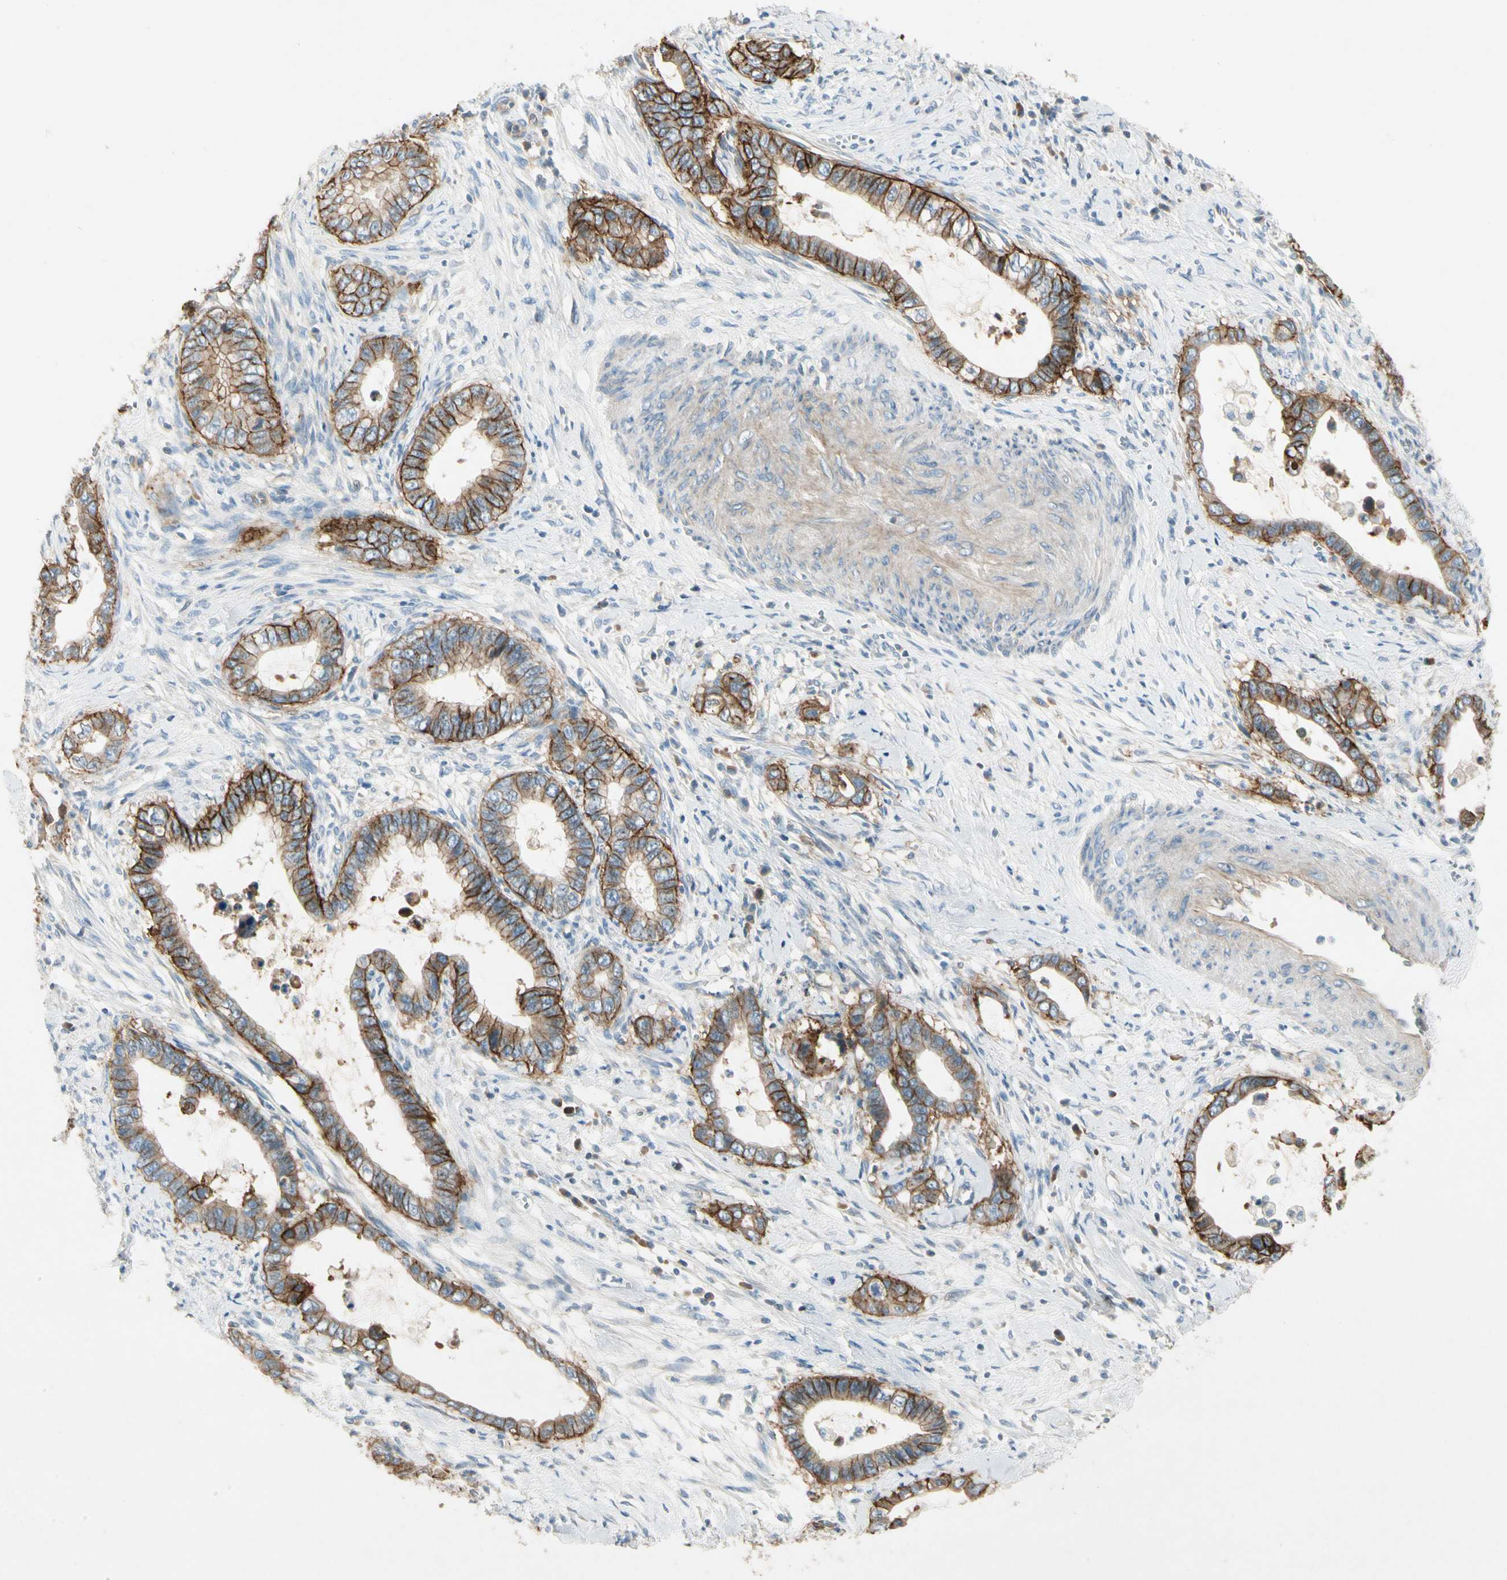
{"staining": {"intensity": "strong", "quantity": ">75%", "location": "cytoplasmic/membranous"}, "tissue": "cervical cancer", "cell_type": "Tumor cells", "image_type": "cancer", "snomed": [{"axis": "morphology", "description": "Adenocarcinoma, NOS"}, {"axis": "topography", "description": "Cervix"}], "caption": "Immunohistochemical staining of human cervical adenocarcinoma demonstrates high levels of strong cytoplasmic/membranous protein staining in about >75% of tumor cells. The staining was performed using DAB, with brown indicating positive protein expression. Nuclei are stained blue with hematoxylin.", "gene": "ITGA3", "patient": {"sex": "female", "age": 44}}